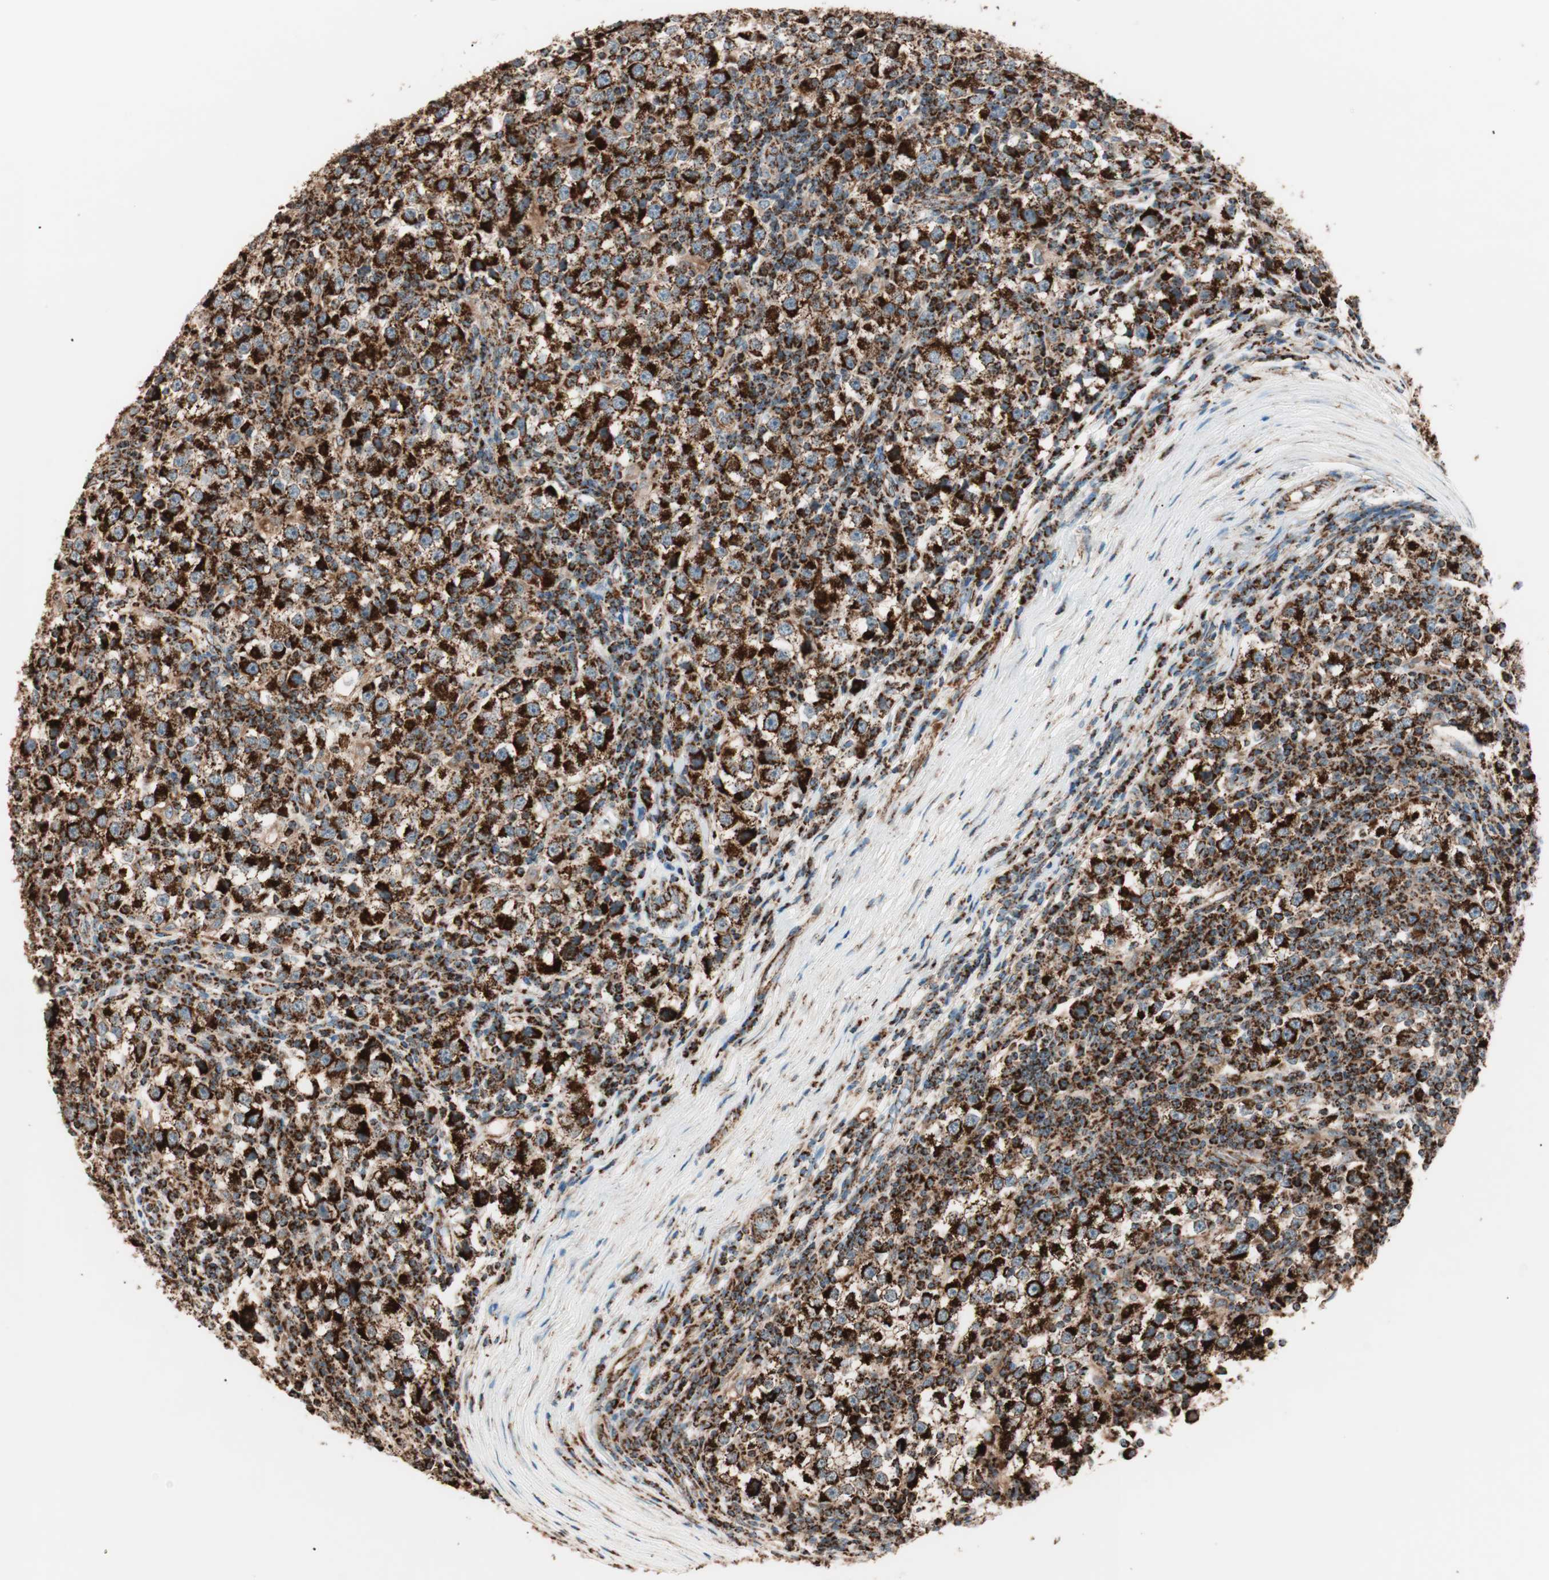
{"staining": {"intensity": "strong", "quantity": ">75%", "location": "cytoplasmic/membranous"}, "tissue": "testis cancer", "cell_type": "Tumor cells", "image_type": "cancer", "snomed": [{"axis": "morphology", "description": "Seminoma, NOS"}, {"axis": "topography", "description": "Testis"}], "caption": "Strong cytoplasmic/membranous positivity for a protein is seen in about >75% of tumor cells of testis cancer (seminoma) using immunohistochemistry (IHC).", "gene": "TOMM22", "patient": {"sex": "male", "age": 65}}